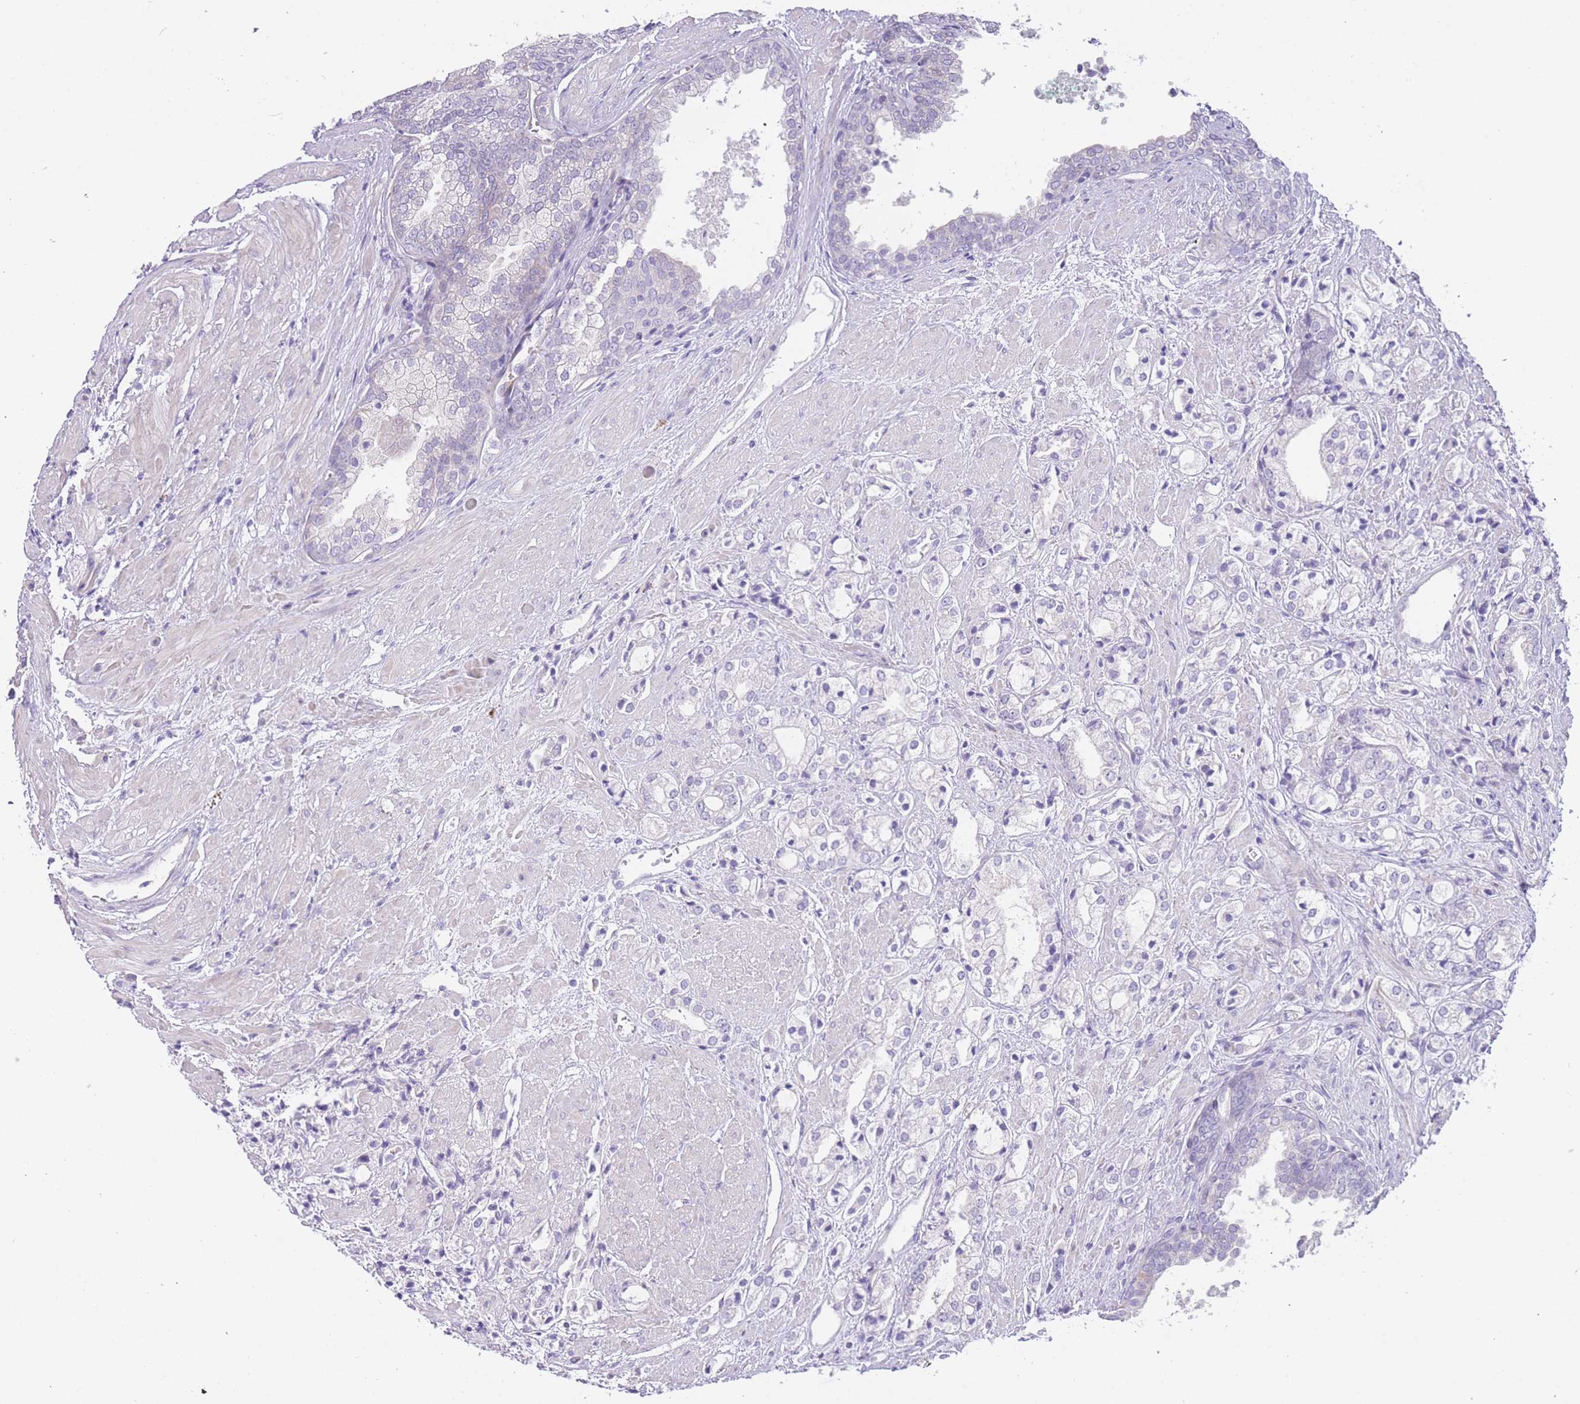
{"staining": {"intensity": "negative", "quantity": "none", "location": "none"}, "tissue": "prostate cancer", "cell_type": "Tumor cells", "image_type": "cancer", "snomed": [{"axis": "morphology", "description": "Adenocarcinoma, High grade"}, {"axis": "topography", "description": "Prostate"}], "caption": "DAB immunohistochemical staining of human prostate cancer (high-grade adenocarcinoma) demonstrates no significant expression in tumor cells.", "gene": "IMPG1", "patient": {"sex": "male", "age": 50}}